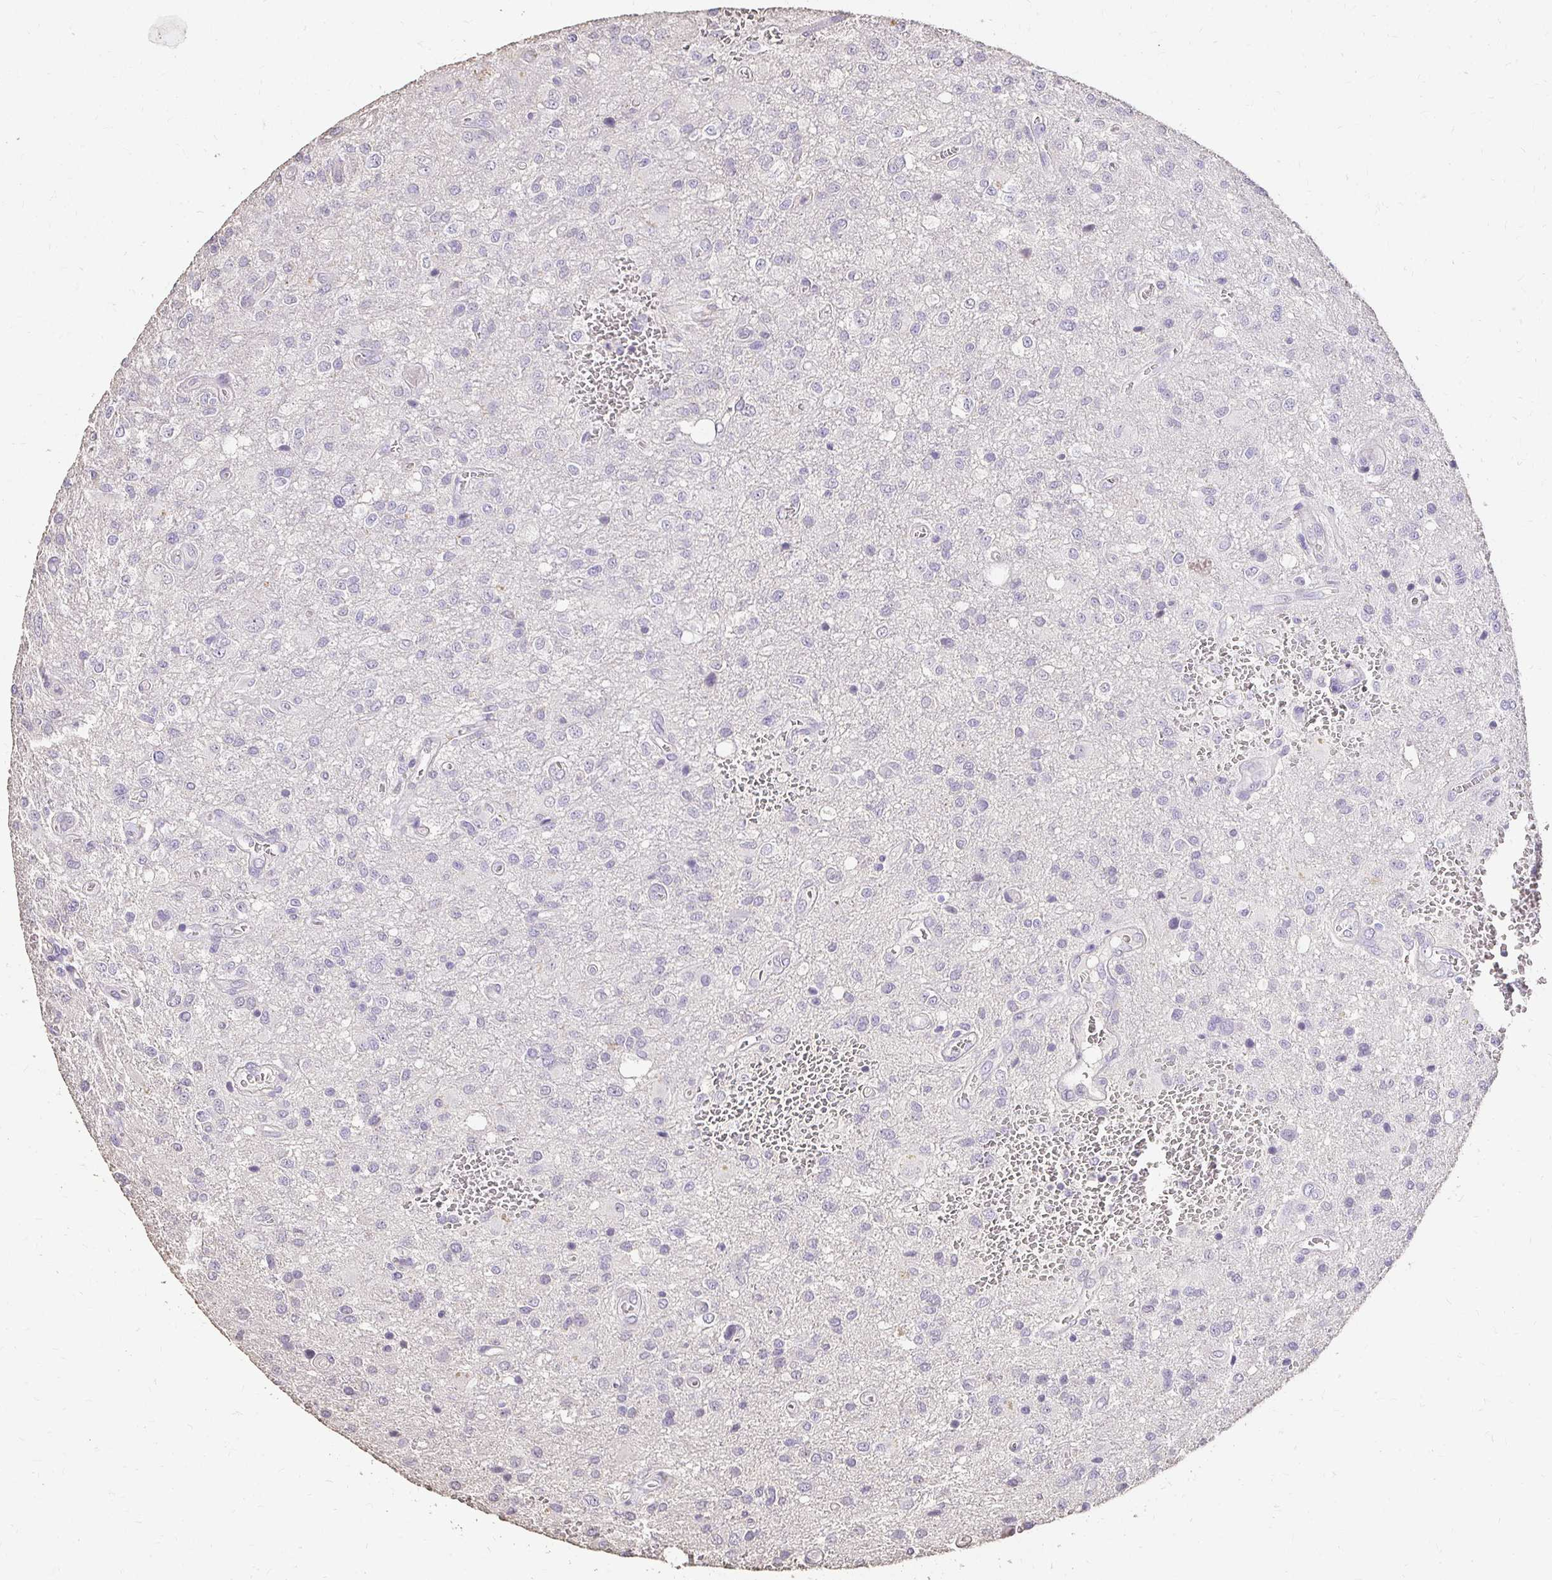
{"staining": {"intensity": "negative", "quantity": "none", "location": "none"}, "tissue": "glioma", "cell_type": "Tumor cells", "image_type": "cancer", "snomed": [{"axis": "morphology", "description": "Glioma, malignant, Low grade"}, {"axis": "topography", "description": "Brain"}], "caption": "Human malignant glioma (low-grade) stained for a protein using IHC demonstrates no staining in tumor cells.", "gene": "UGT1A6", "patient": {"sex": "male", "age": 66}}